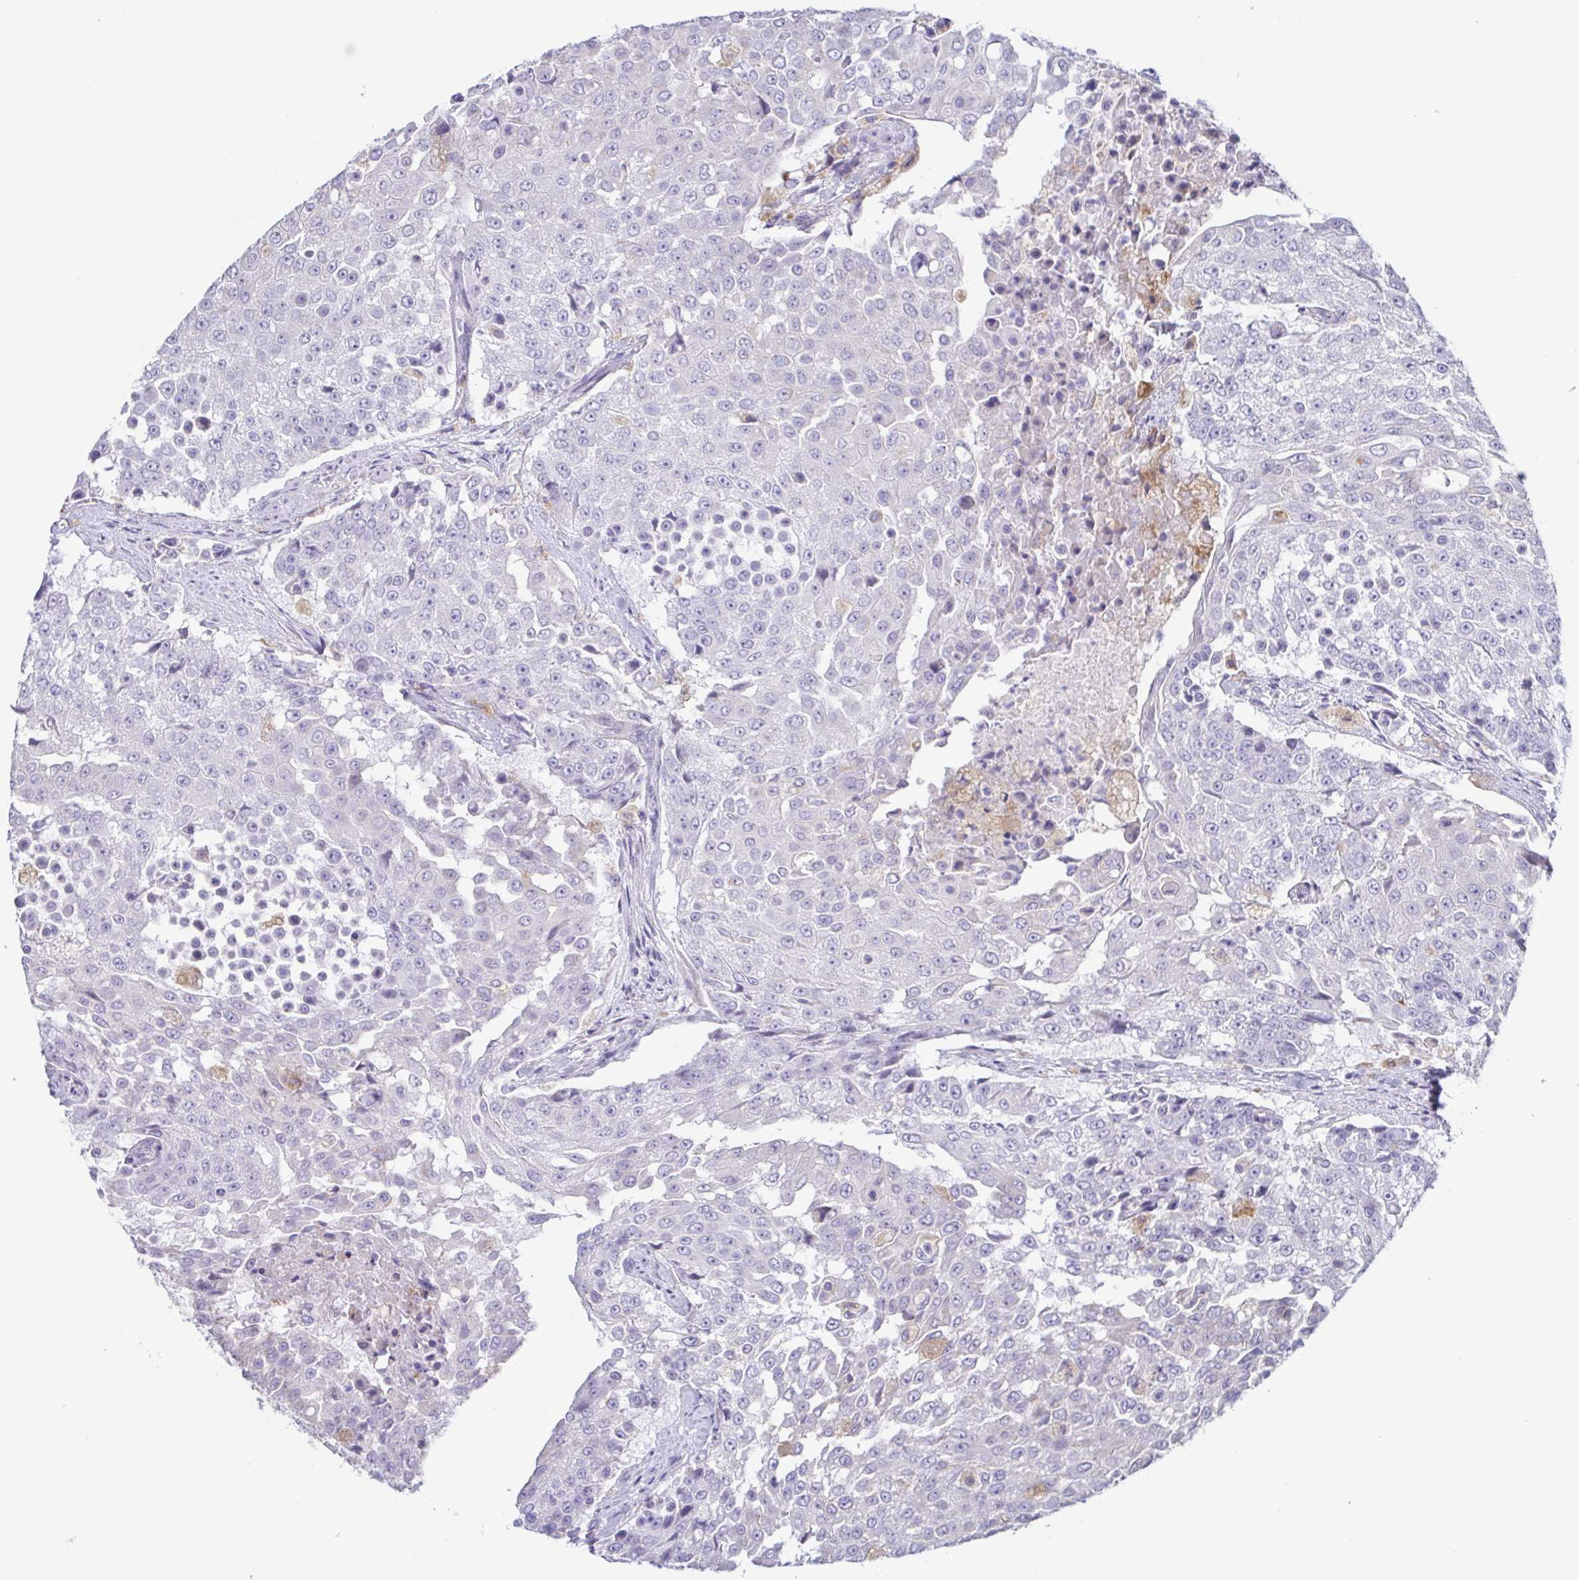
{"staining": {"intensity": "negative", "quantity": "none", "location": "none"}, "tissue": "urothelial cancer", "cell_type": "Tumor cells", "image_type": "cancer", "snomed": [{"axis": "morphology", "description": "Urothelial carcinoma, High grade"}, {"axis": "topography", "description": "Urinary bladder"}], "caption": "This micrograph is of urothelial cancer stained with immunohistochemistry (IHC) to label a protein in brown with the nuclei are counter-stained blue. There is no positivity in tumor cells.", "gene": "ATP6V1G2", "patient": {"sex": "female", "age": 63}}